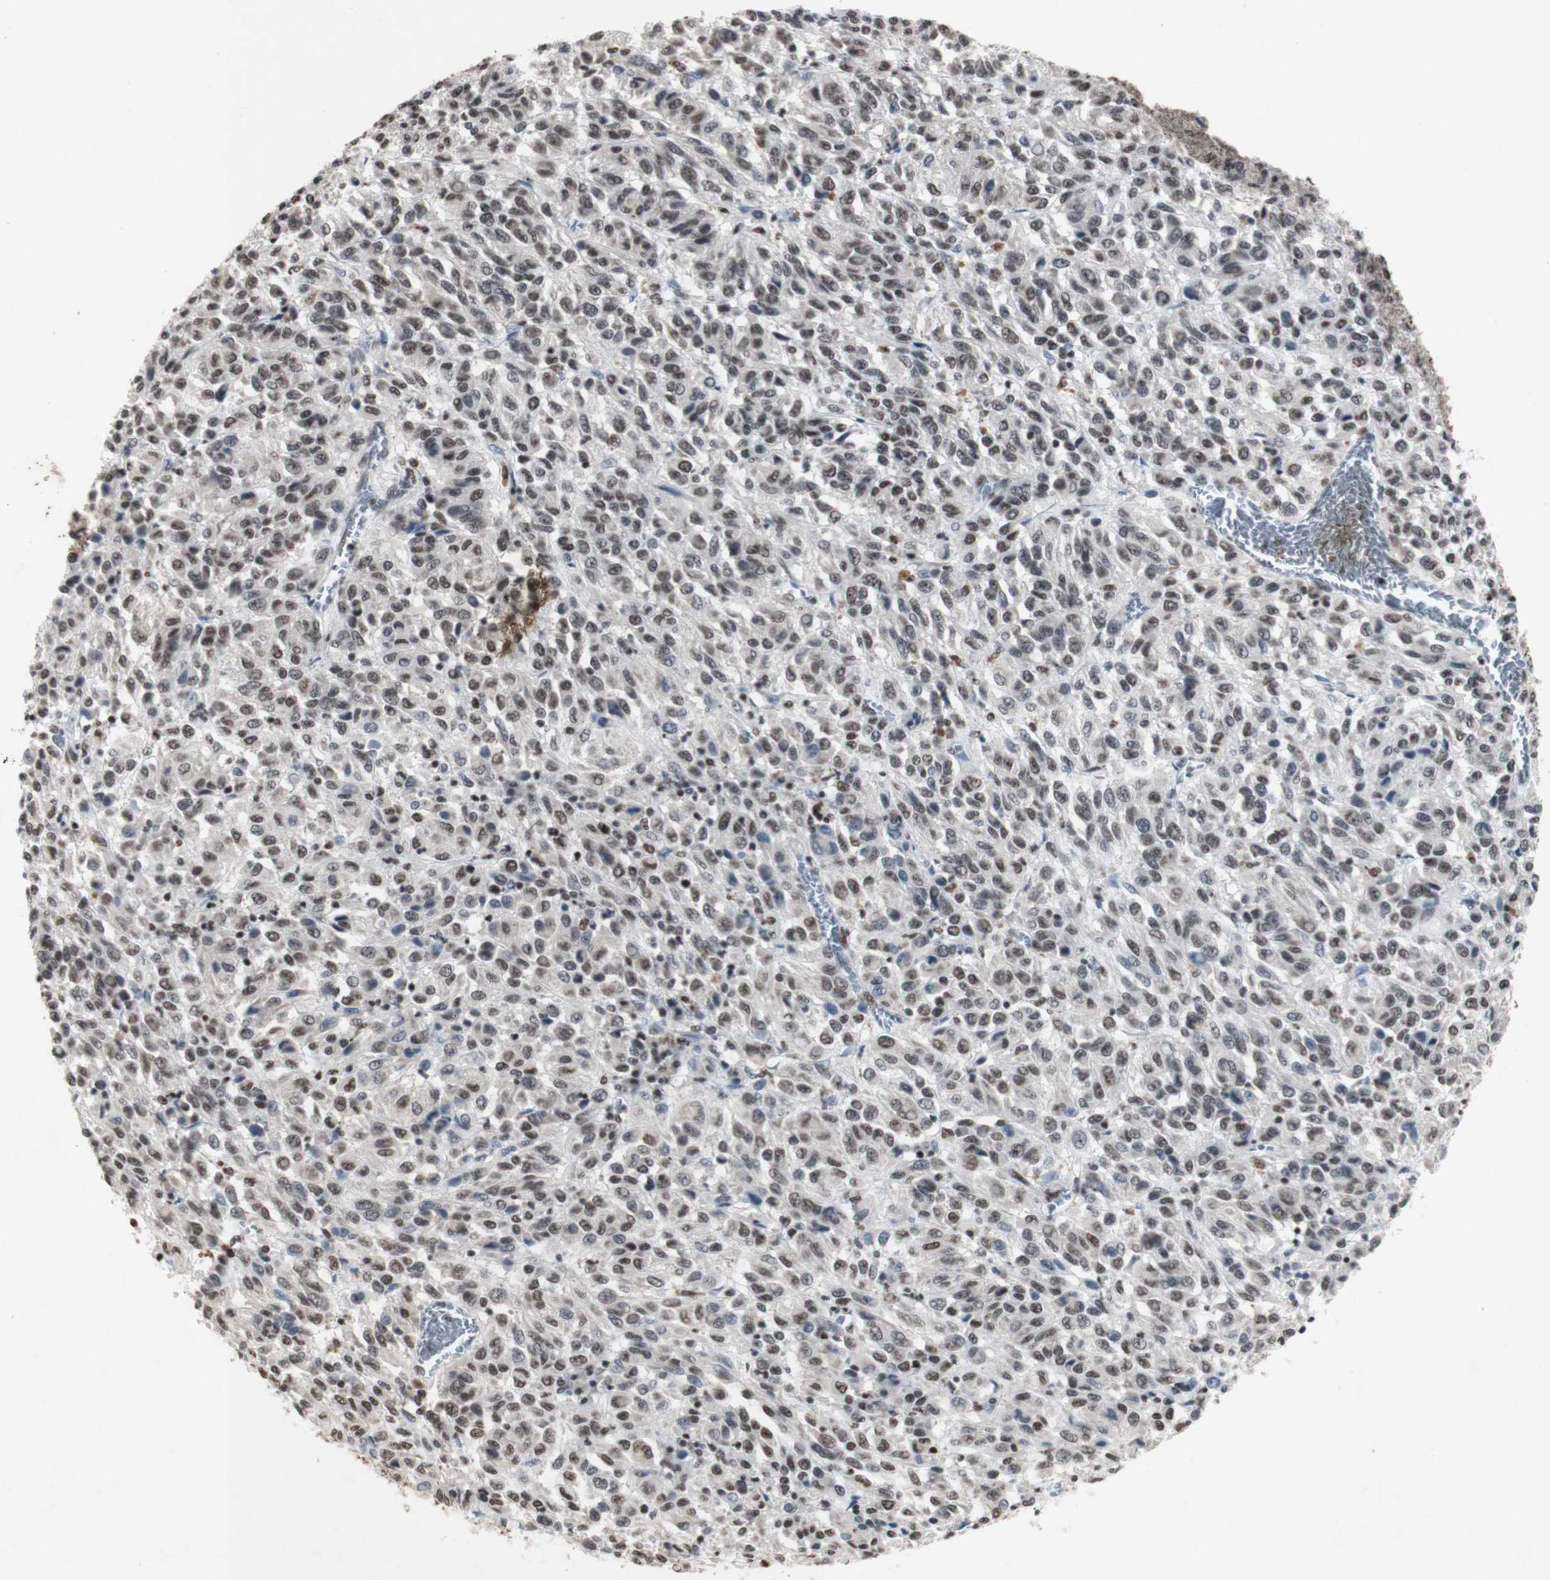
{"staining": {"intensity": "moderate", "quantity": ">75%", "location": "nuclear"}, "tissue": "melanoma", "cell_type": "Tumor cells", "image_type": "cancer", "snomed": [{"axis": "morphology", "description": "Malignant melanoma, Metastatic site"}, {"axis": "topography", "description": "Lung"}], "caption": "Immunohistochemistry of human malignant melanoma (metastatic site) exhibits medium levels of moderate nuclear positivity in about >75% of tumor cells. The protein is shown in brown color, while the nuclei are stained blue.", "gene": "SNRPB", "patient": {"sex": "male", "age": 64}}